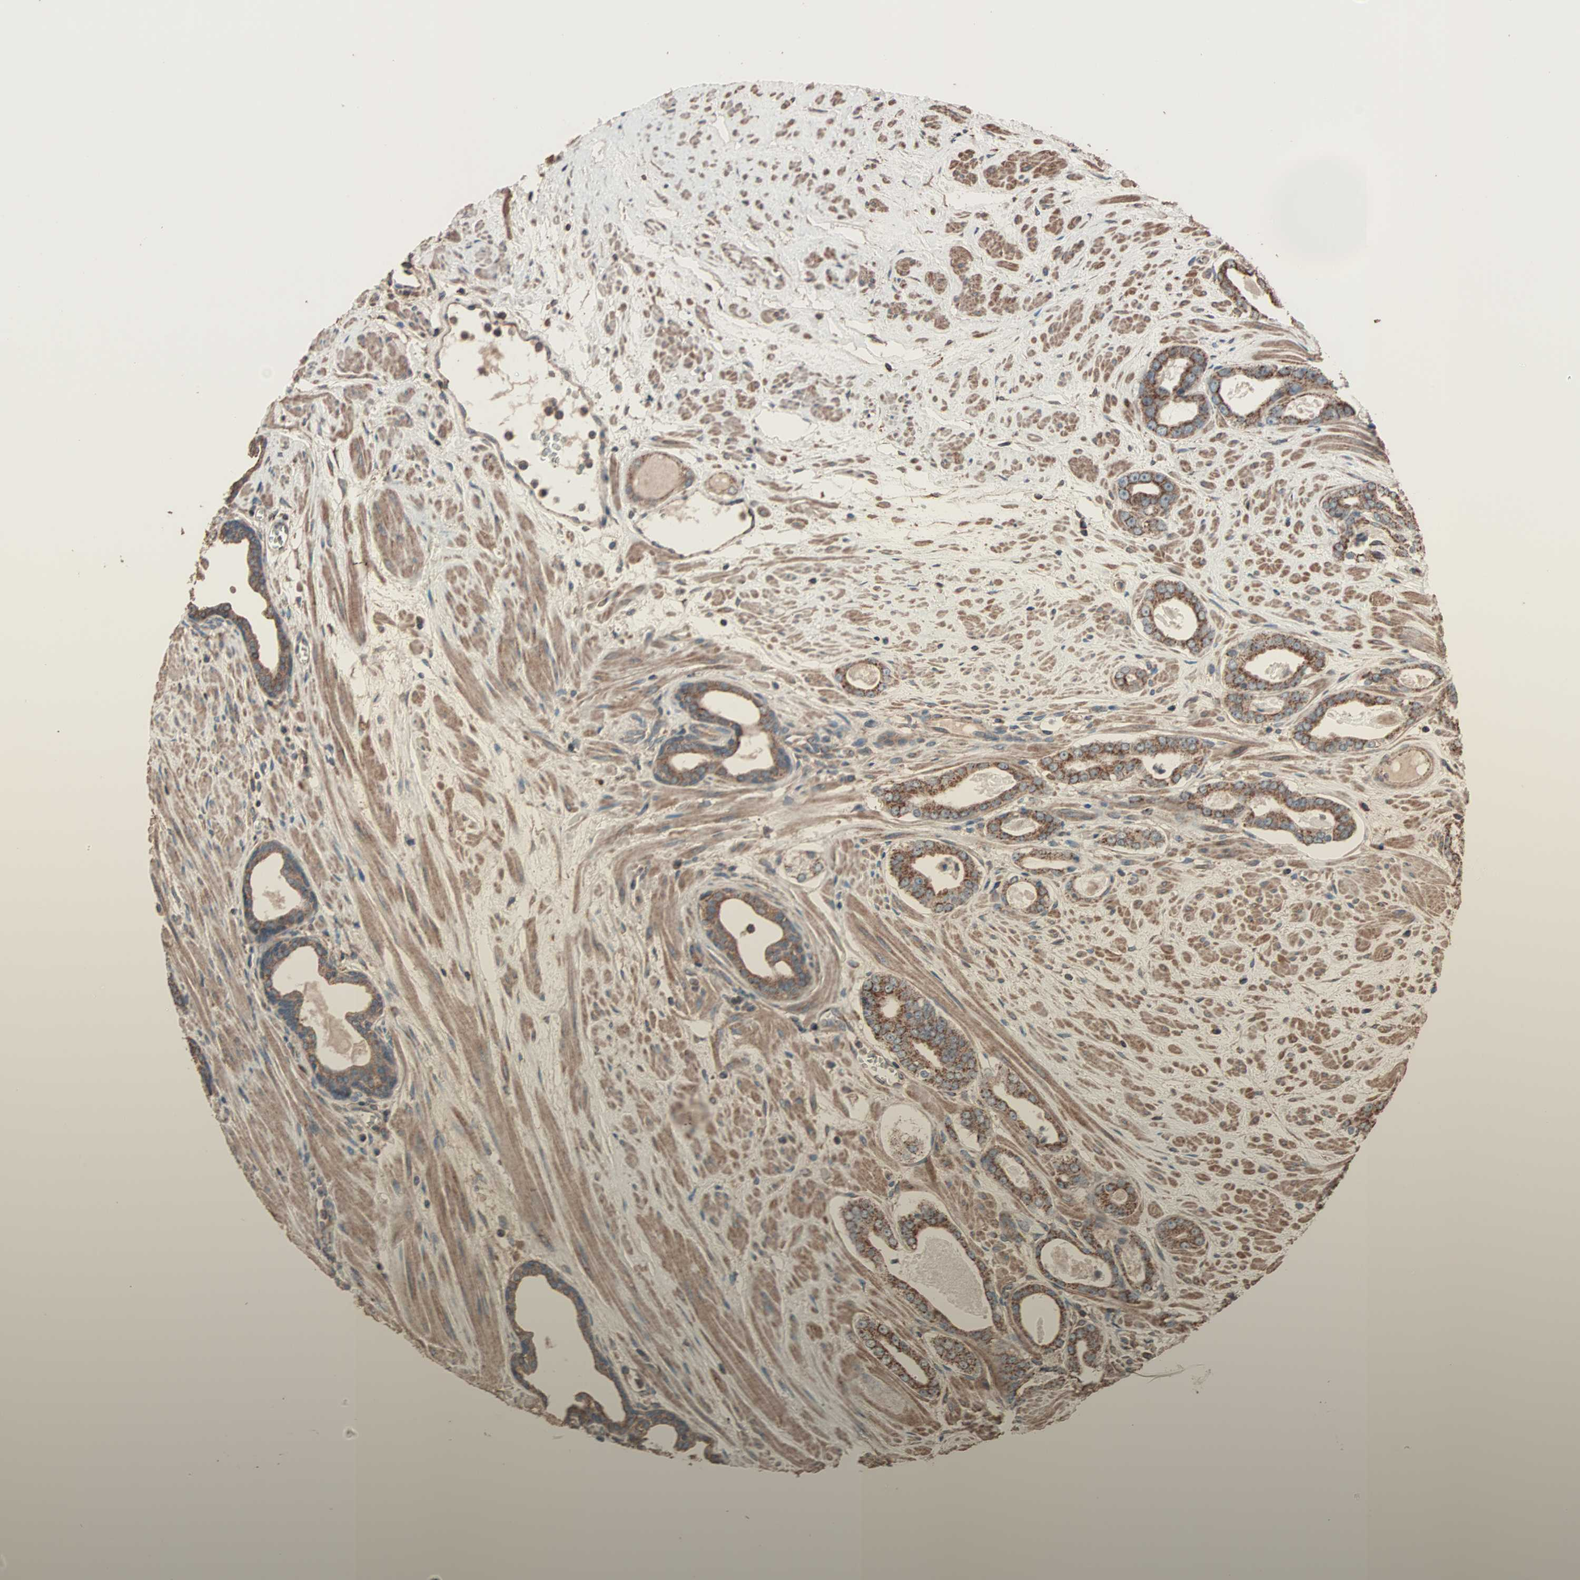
{"staining": {"intensity": "moderate", "quantity": ">75%", "location": "cytoplasmic/membranous"}, "tissue": "prostate cancer", "cell_type": "Tumor cells", "image_type": "cancer", "snomed": [{"axis": "morphology", "description": "Adenocarcinoma, Low grade"}, {"axis": "topography", "description": "Prostate"}], "caption": "A high-resolution photomicrograph shows immunohistochemistry (IHC) staining of low-grade adenocarcinoma (prostate), which shows moderate cytoplasmic/membranous expression in approximately >75% of tumor cells.", "gene": "MRPL2", "patient": {"sex": "male", "age": 57}}